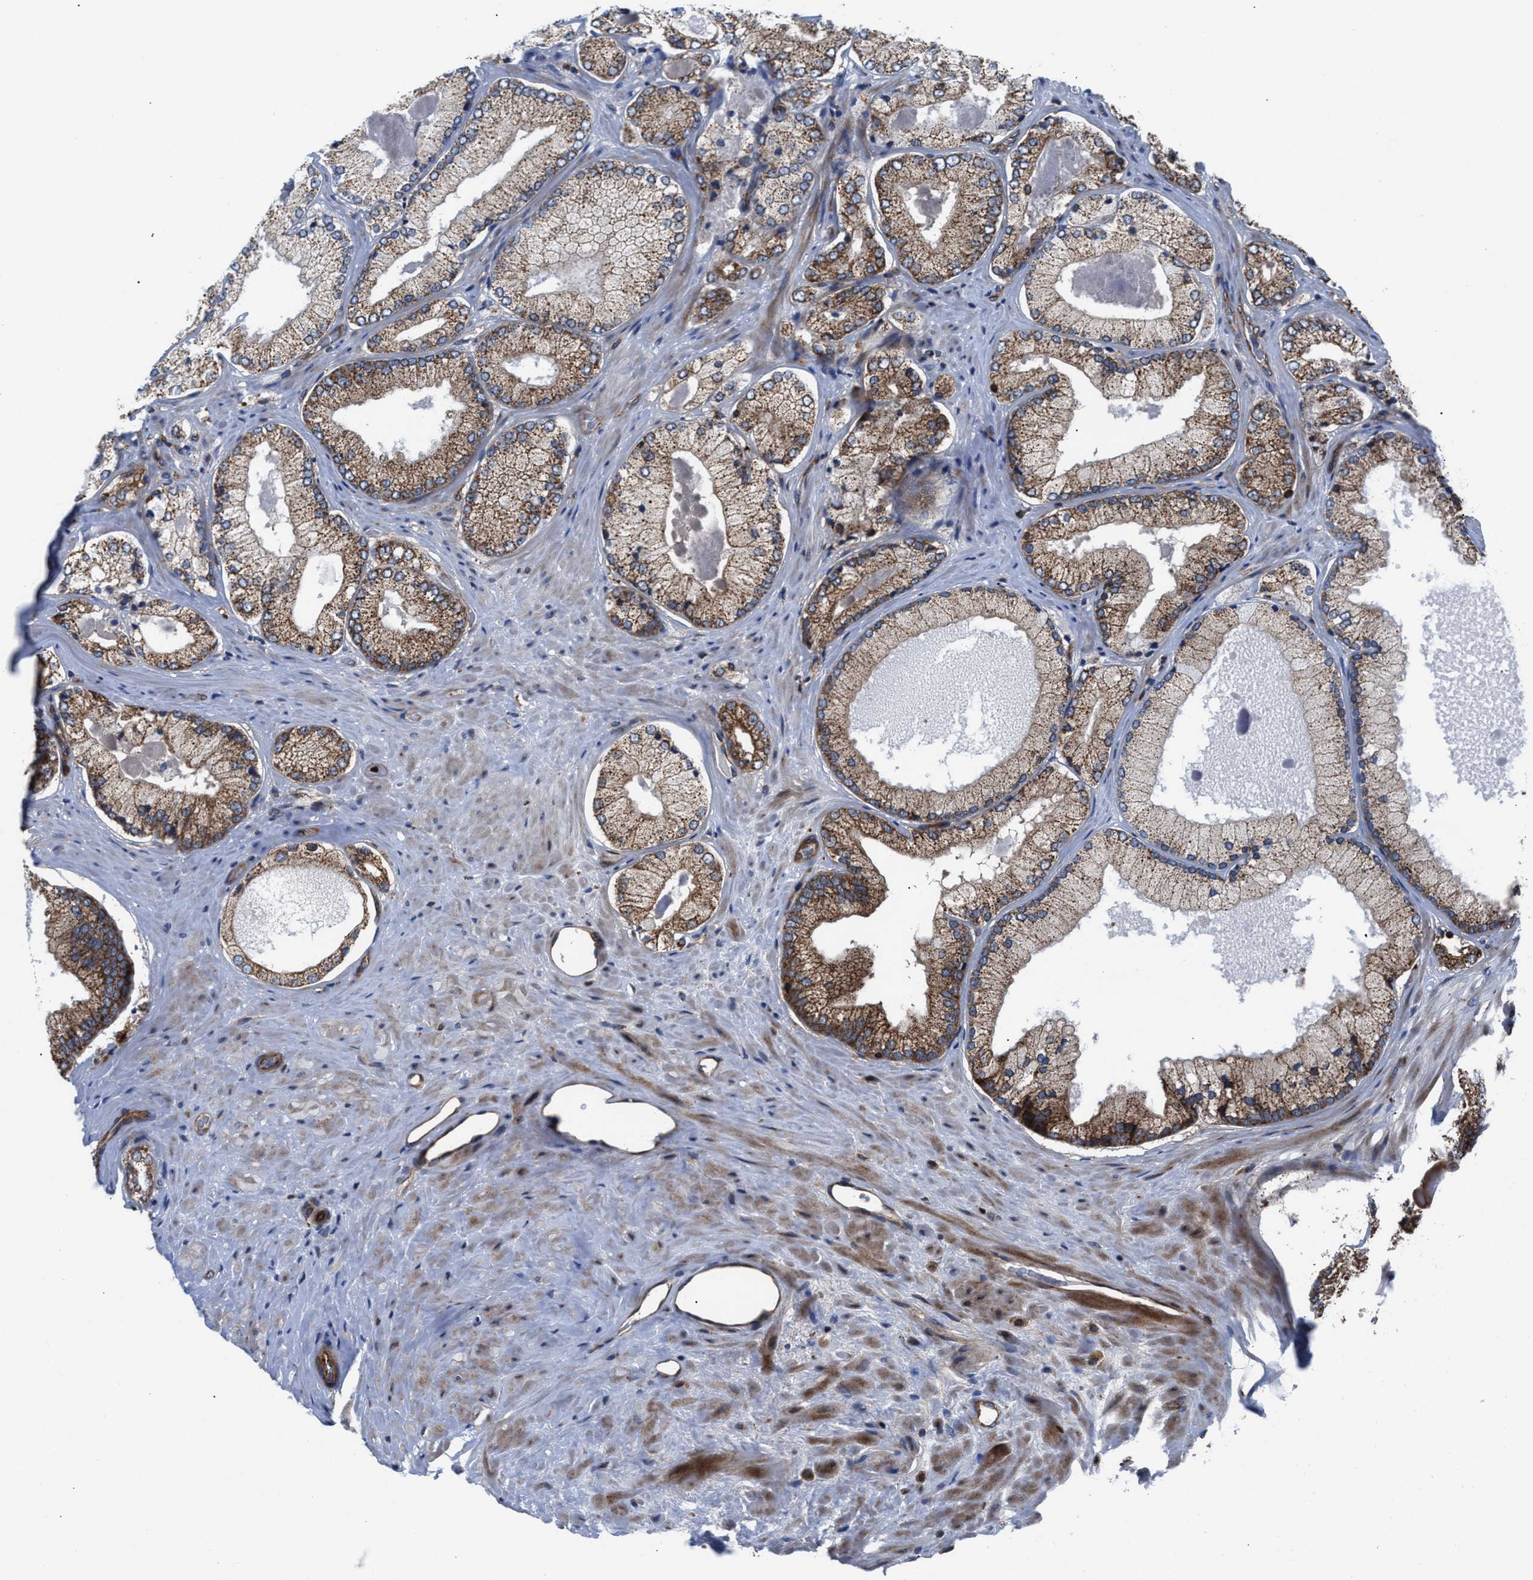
{"staining": {"intensity": "moderate", "quantity": "25%-75%", "location": "cytoplasmic/membranous"}, "tissue": "prostate cancer", "cell_type": "Tumor cells", "image_type": "cancer", "snomed": [{"axis": "morphology", "description": "Adenocarcinoma, Low grade"}, {"axis": "topography", "description": "Prostate"}], "caption": "This image reveals immunohistochemistry (IHC) staining of prostate adenocarcinoma (low-grade), with medium moderate cytoplasmic/membranous staining in approximately 25%-75% of tumor cells.", "gene": "PRR15L", "patient": {"sex": "male", "age": 65}}